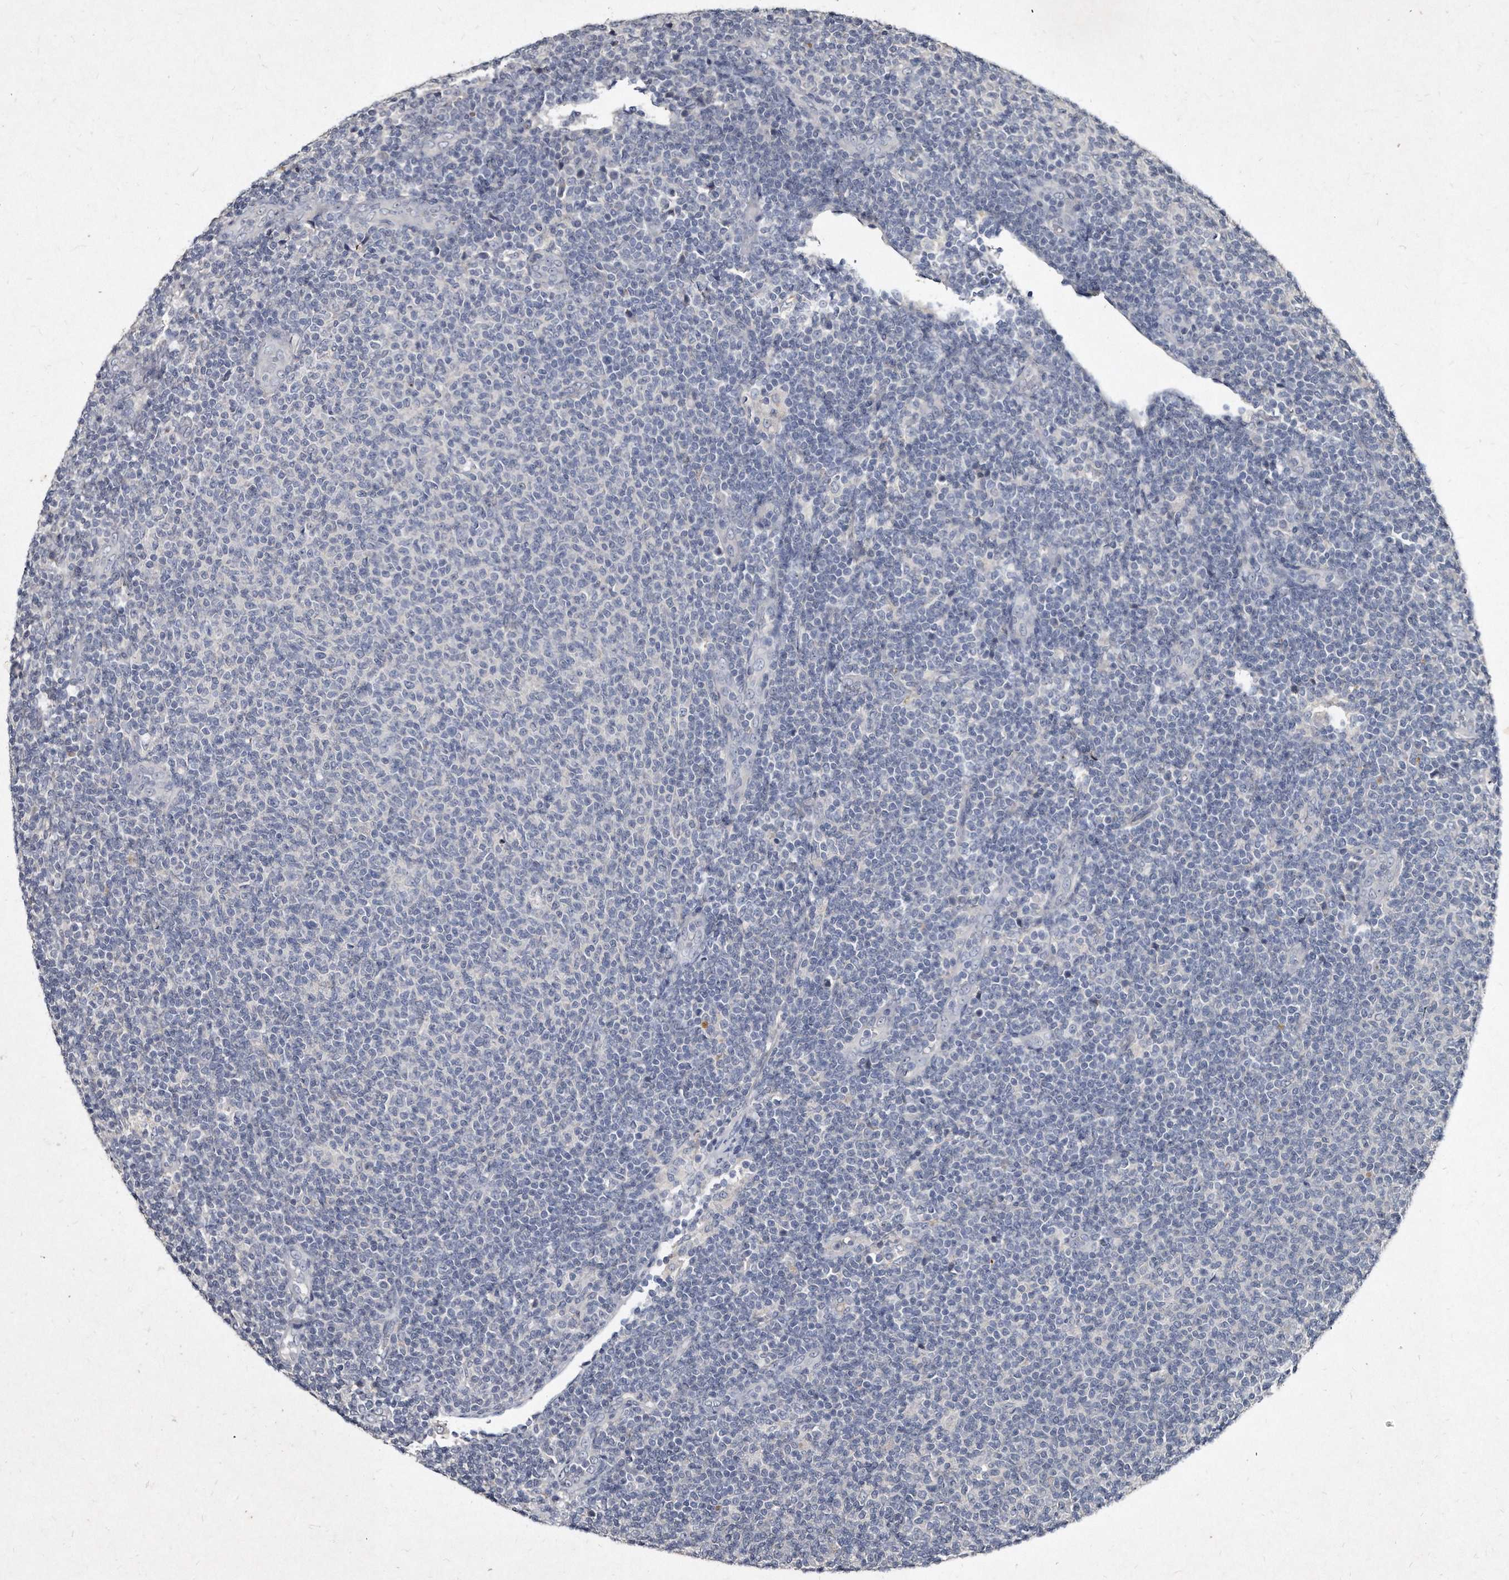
{"staining": {"intensity": "negative", "quantity": "none", "location": "none"}, "tissue": "lymphoma", "cell_type": "Tumor cells", "image_type": "cancer", "snomed": [{"axis": "morphology", "description": "Malignant lymphoma, non-Hodgkin's type, Low grade"}, {"axis": "topography", "description": "Lymph node"}], "caption": "A histopathology image of human lymphoma is negative for staining in tumor cells.", "gene": "KLHDC3", "patient": {"sex": "male", "age": 66}}